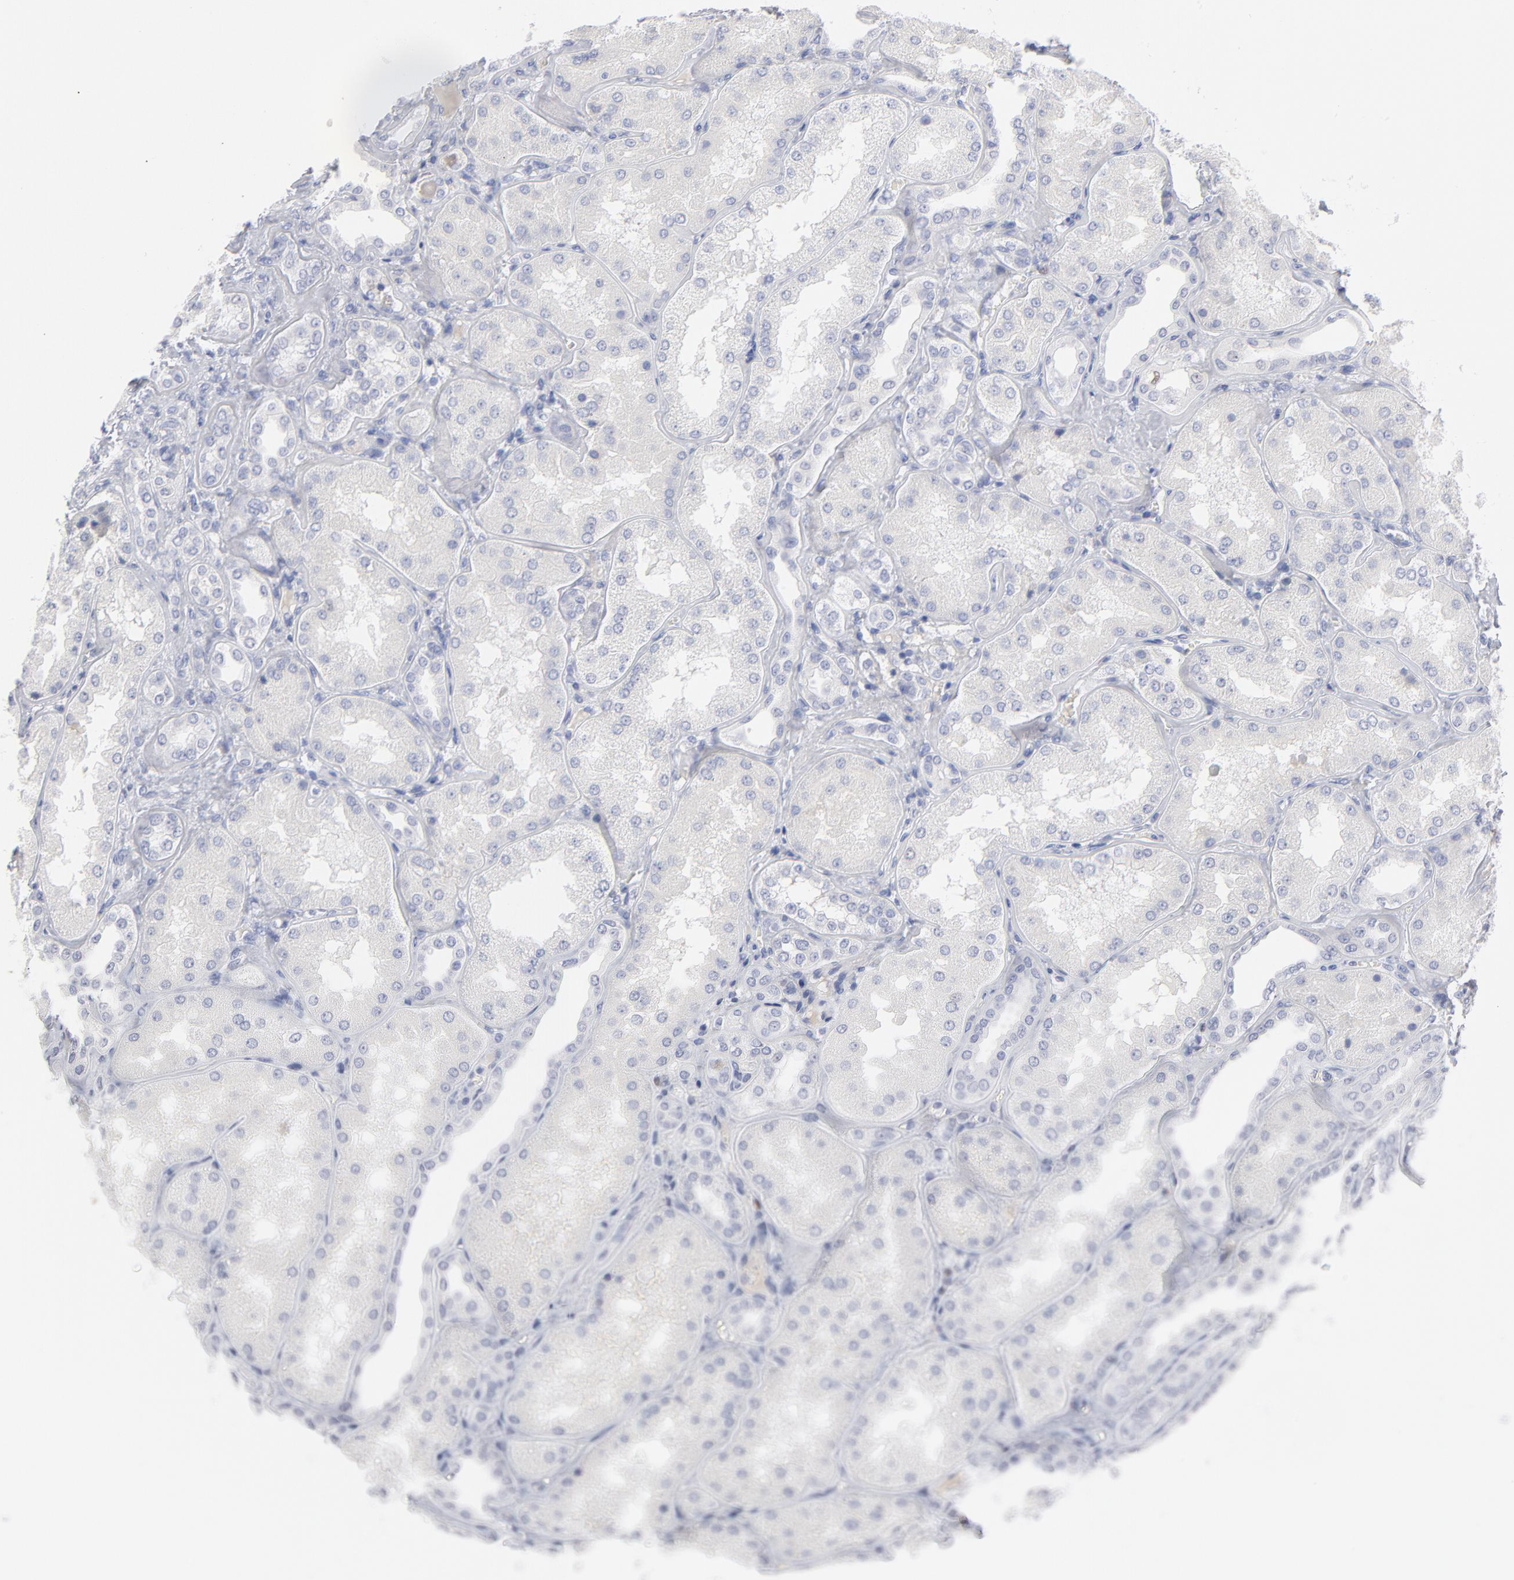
{"staining": {"intensity": "negative", "quantity": "none", "location": "none"}, "tissue": "kidney", "cell_type": "Cells in glomeruli", "image_type": "normal", "snomed": [{"axis": "morphology", "description": "Normal tissue, NOS"}, {"axis": "topography", "description": "Kidney"}], "caption": "Immunohistochemical staining of unremarkable kidney reveals no significant positivity in cells in glomeruli.", "gene": "MCM7", "patient": {"sex": "female", "age": 56}}